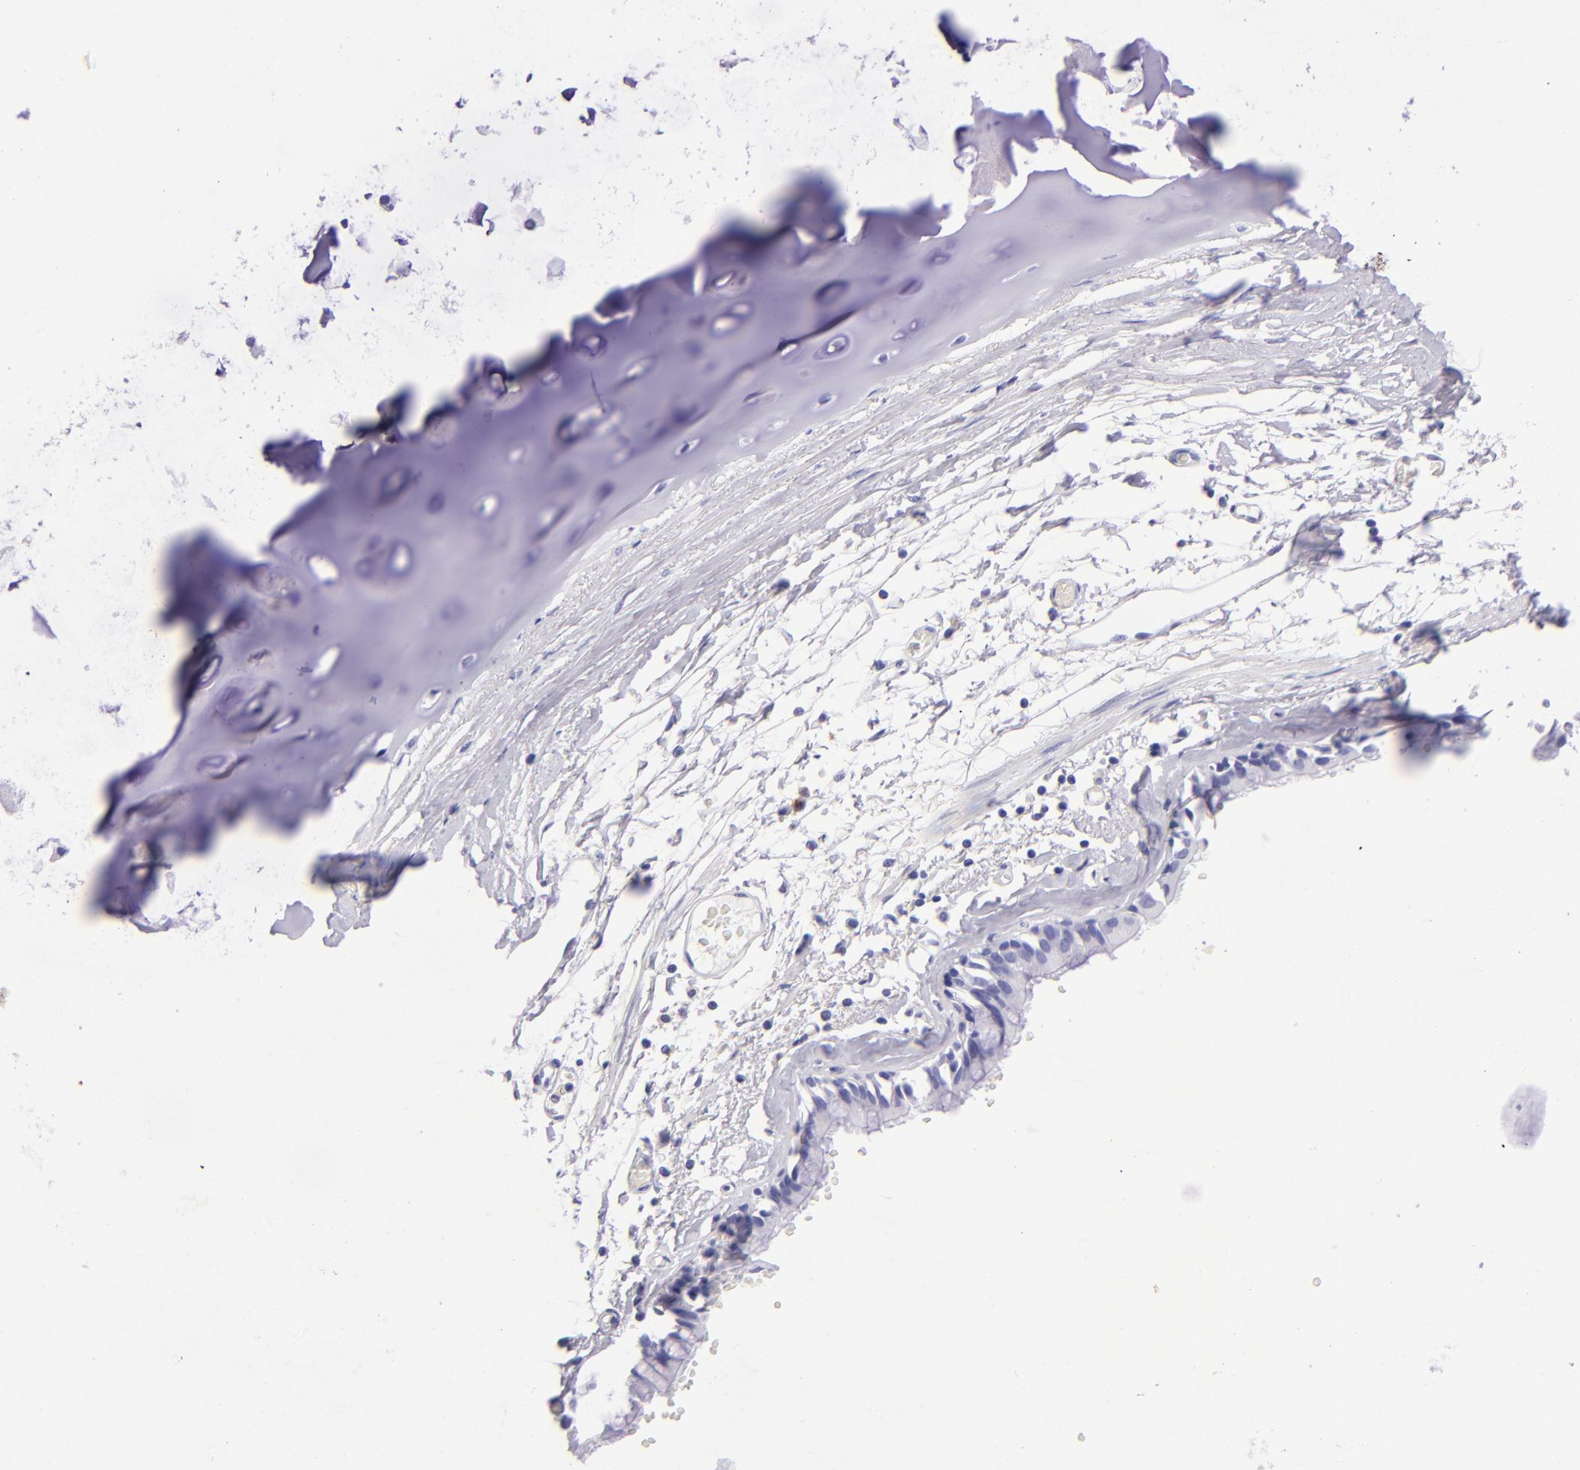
{"staining": {"intensity": "negative", "quantity": "none", "location": "none"}, "tissue": "adipose tissue", "cell_type": "Adipocytes", "image_type": "normal", "snomed": [{"axis": "morphology", "description": "Normal tissue, NOS"}, {"axis": "topography", "description": "Bronchus"}, {"axis": "topography", "description": "Lung"}], "caption": "Adipocytes show no significant expression in benign adipose tissue. (Brightfield microscopy of DAB (3,3'-diaminobenzidine) immunohistochemistry (IHC) at high magnification).", "gene": "TYRP1", "patient": {"sex": "female", "age": 56}}